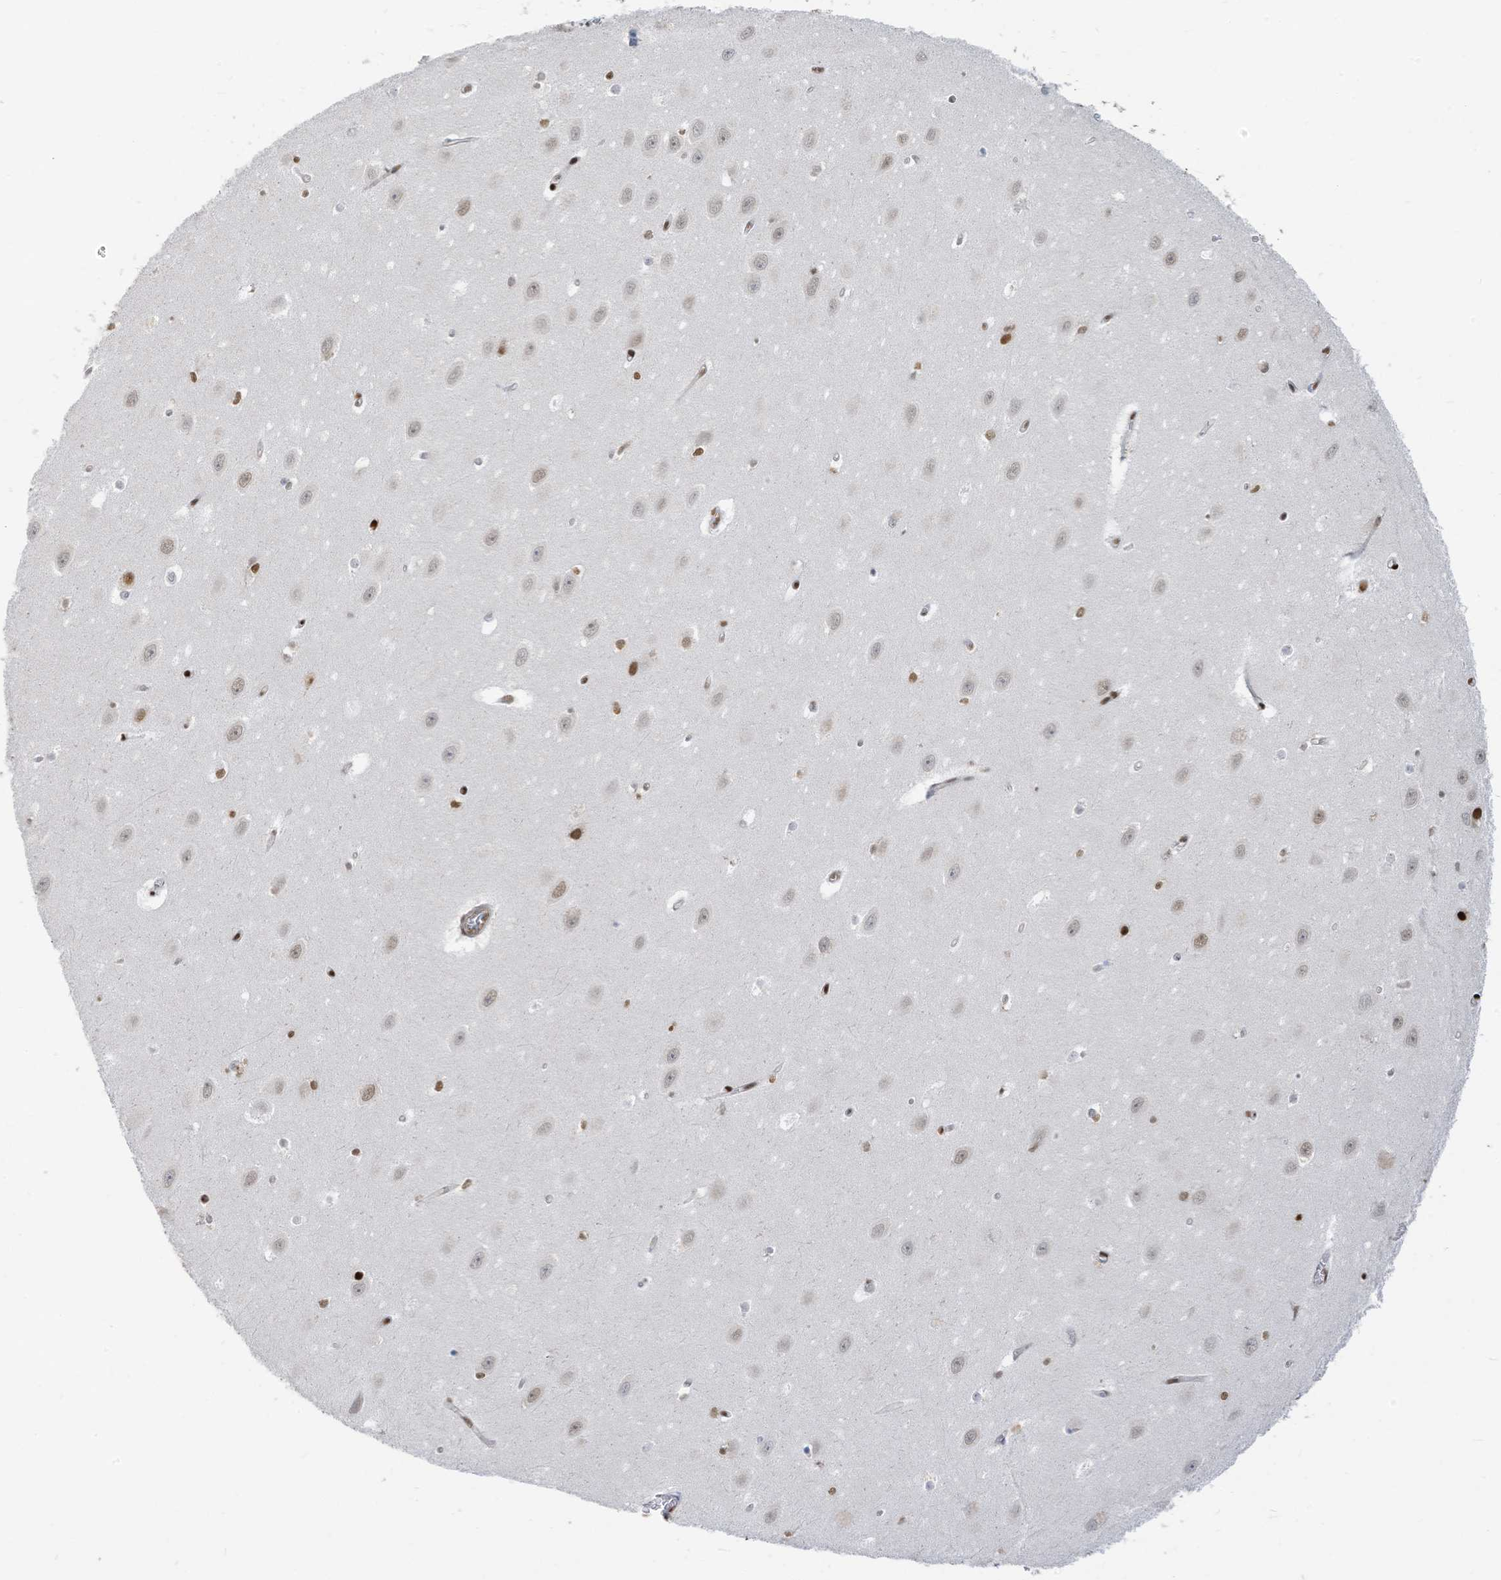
{"staining": {"intensity": "strong", "quantity": "<25%", "location": "nuclear"}, "tissue": "hippocampus", "cell_type": "Glial cells", "image_type": "normal", "snomed": [{"axis": "morphology", "description": "Normal tissue, NOS"}, {"axis": "topography", "description": "Hippocampus"}], "caption": "Human hippocampus stained with a protein marker reveals strong staining in glial cells.", "gene": "KHSRP", "patient": {"sex": "female", "age": 64}}